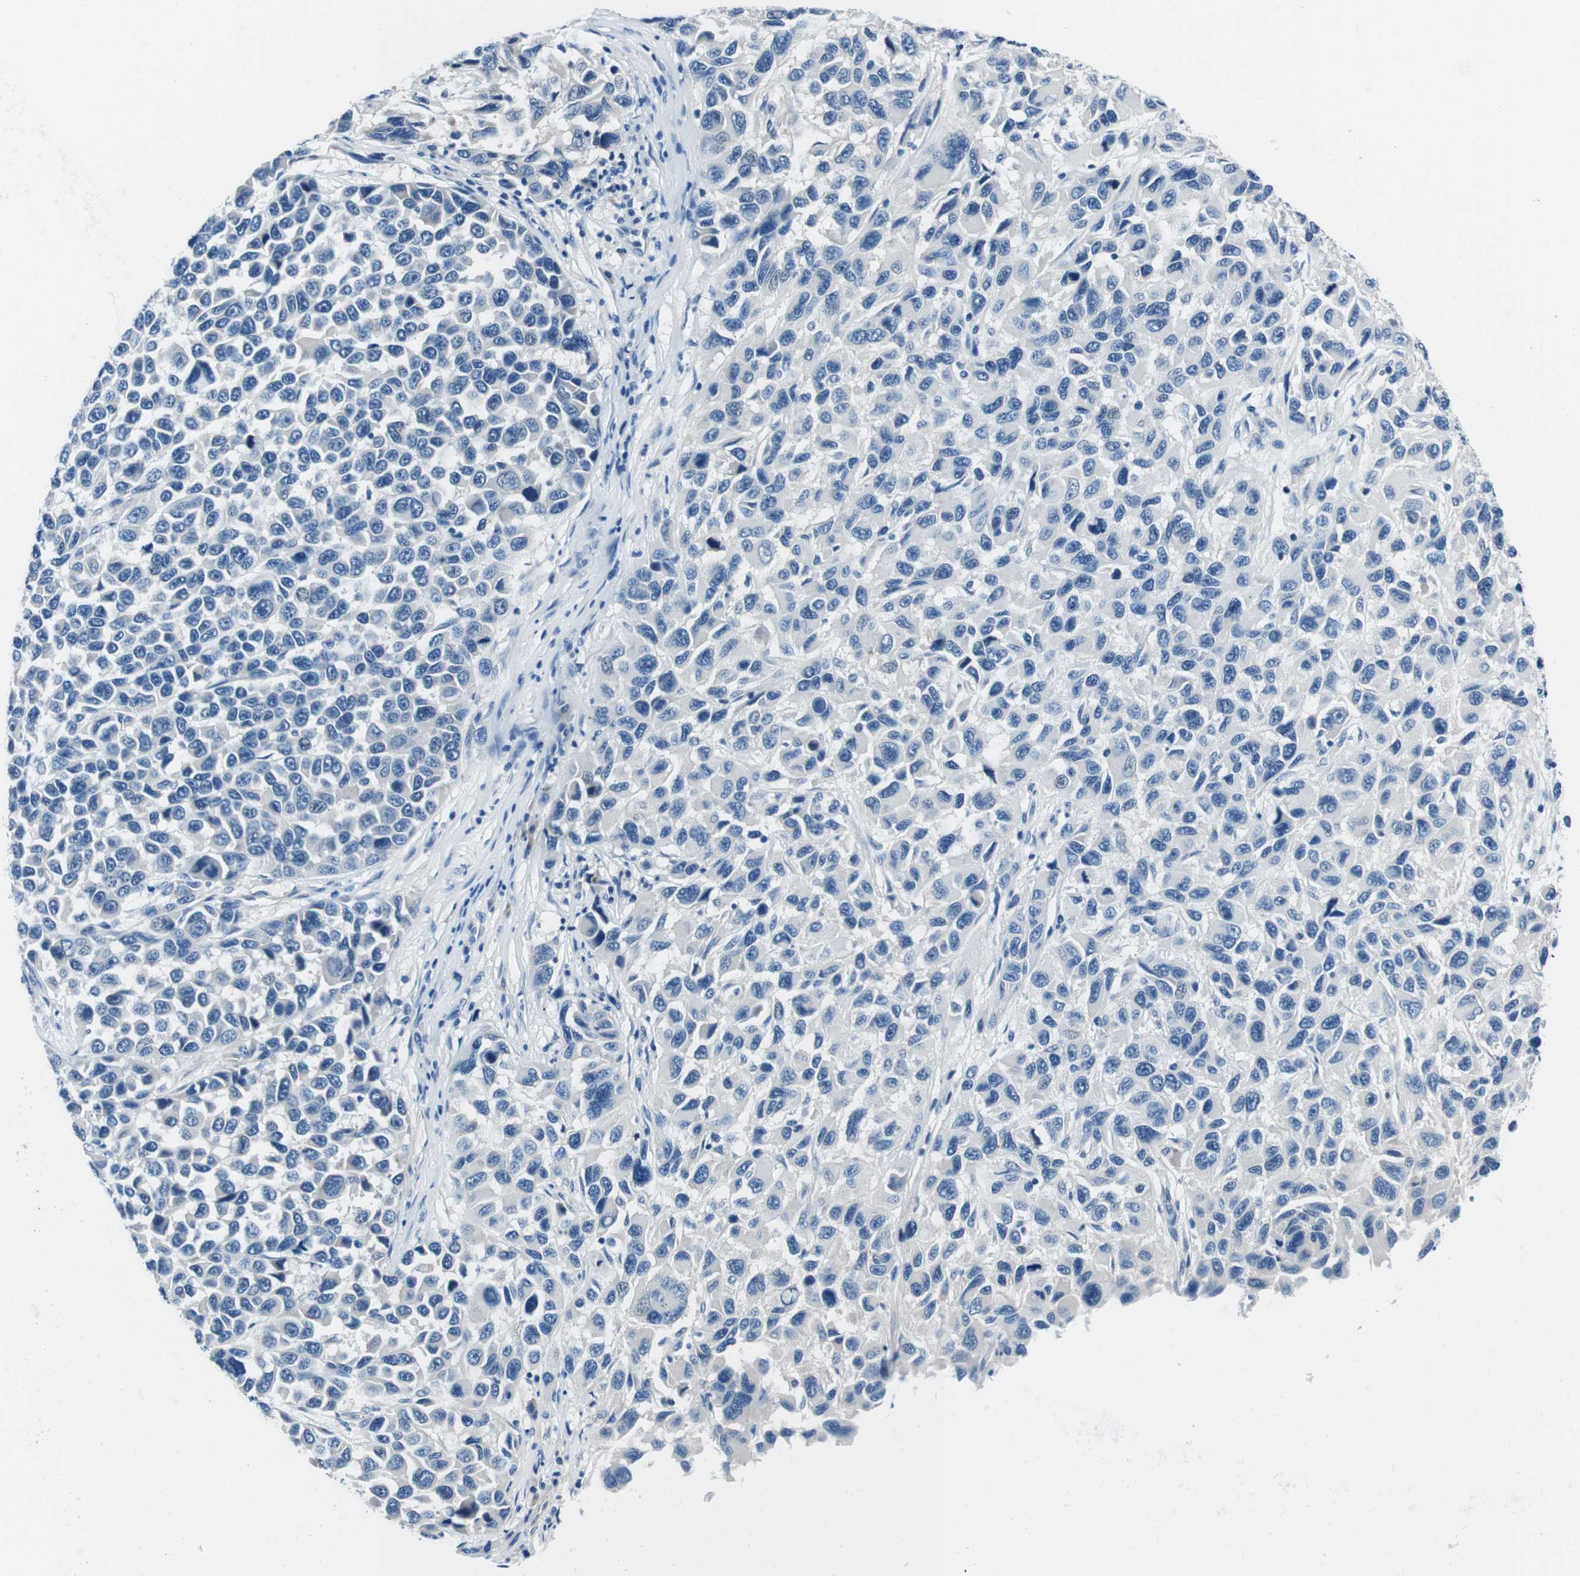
{"staining": {"intensity": "negative", "quantity": "none", "location": "none"}, "tissue": "melanoma", "cell_type": "Tumor cells", "image_type": "cancer", "snomed": [{"axis": "morphology", "description": "Malignant melanoma, NOS"}, {"axis": "topography", "description": "Skin"}], "caption": "DAB immunohistochemical staining of malignant melanoma reveals no significant staining in tumor cells.", "gene": "CASQ1", "patient": {"sex": "male", "age": 53}}